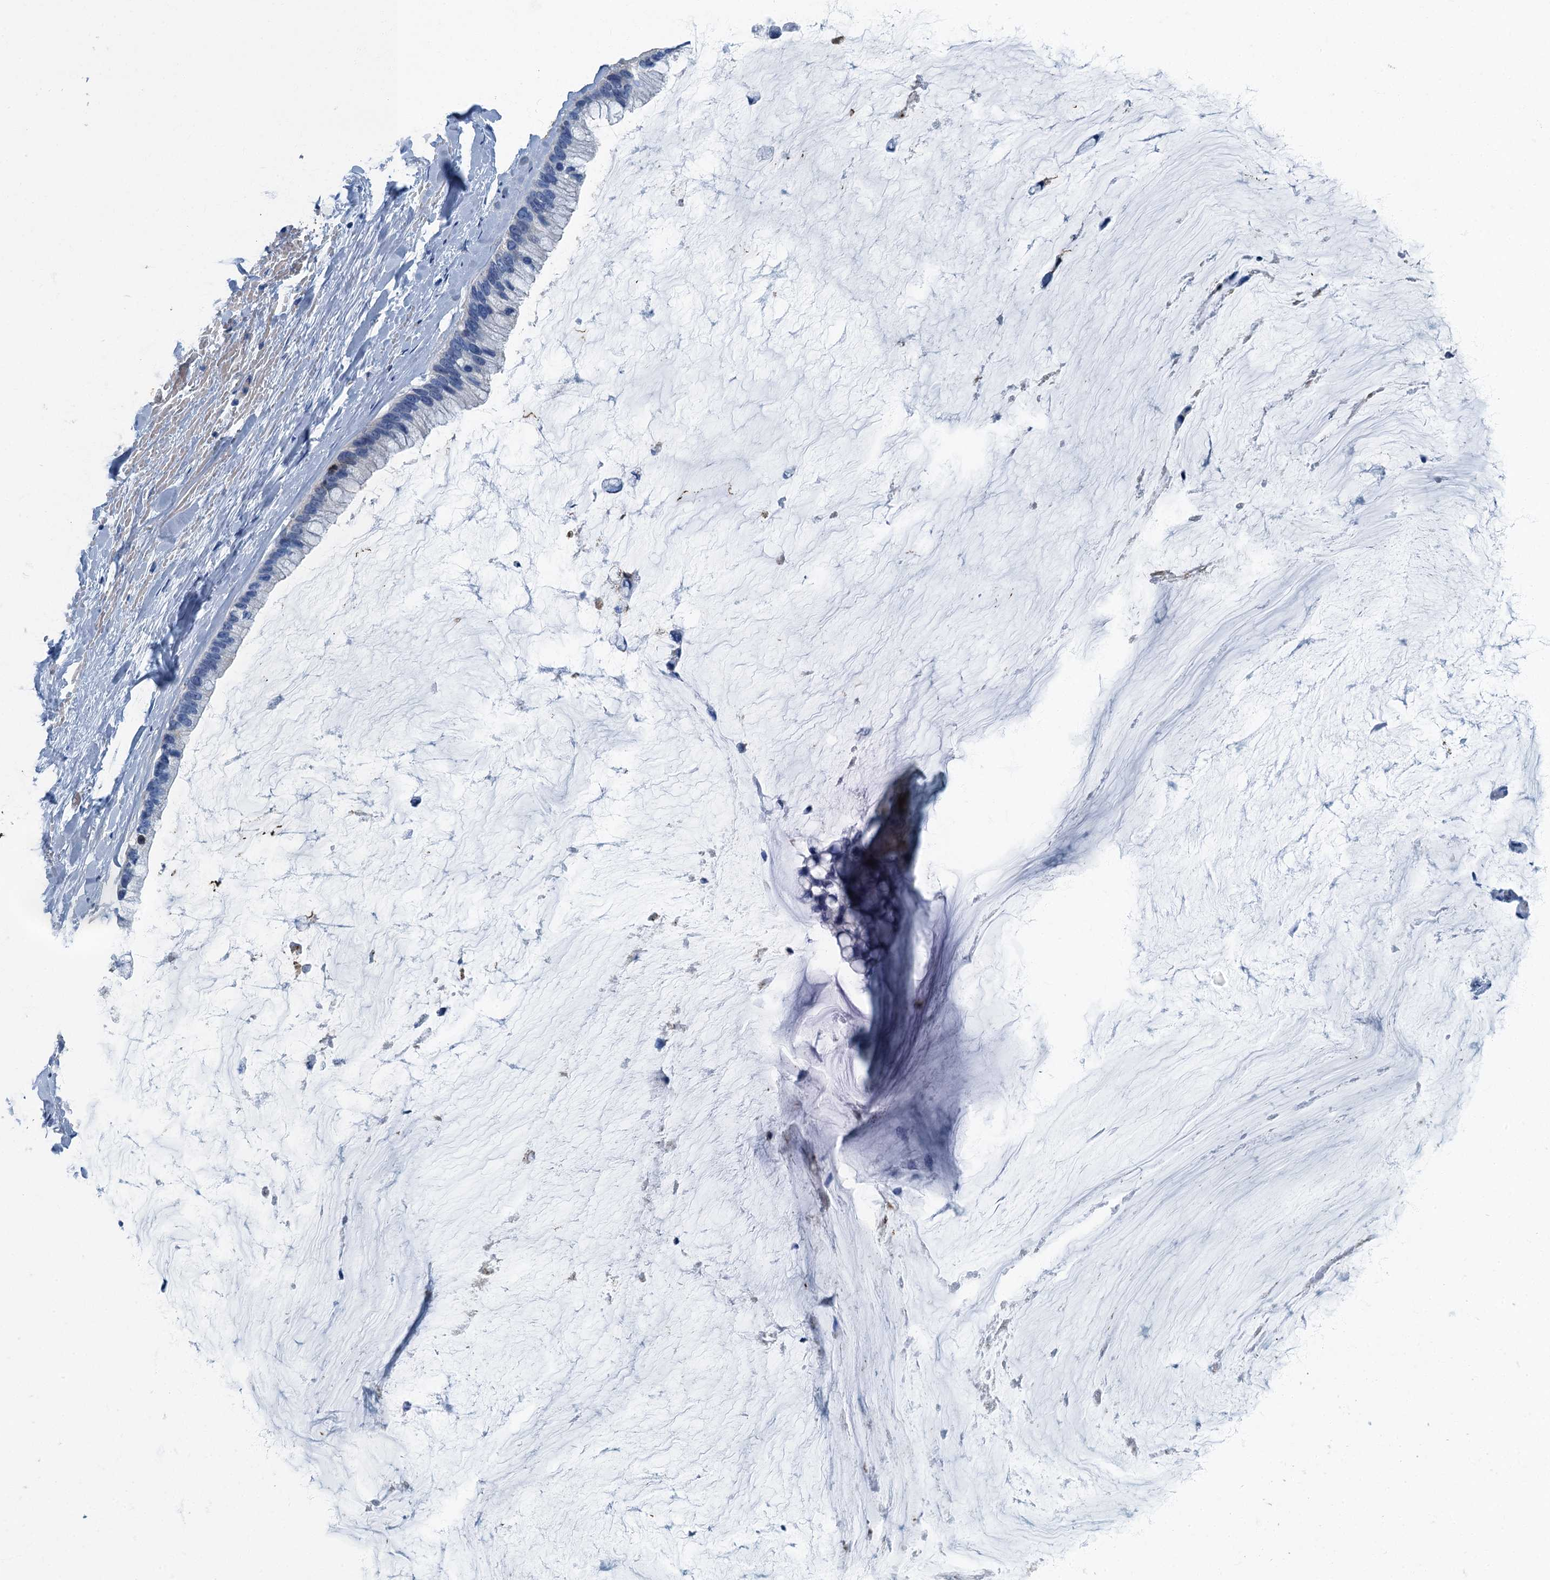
{"staining": {"intensity": "negative", "quantity": "none", "location": "none"}, "tissue": "ovarian cancer", "cell_type": "Tumor cells", "image_type": "cancer", "snomed": [{"axis": "morphology", "description": "Cystadenocarcinoma, mucinous, NOS"}, {"axis": "topography", "description": "Ovary"}], "caption": "There is no significant staining in tumor cells of mucinous cystadenocarcinoma (ovarian). The staining is performed using DAB (3,3'-diaminobenzidine) brown chromogen with nuclei counter-stained in using hematoxylin.", "gene": "GADL1", "patient": {"sex": "female", "age": 39}}